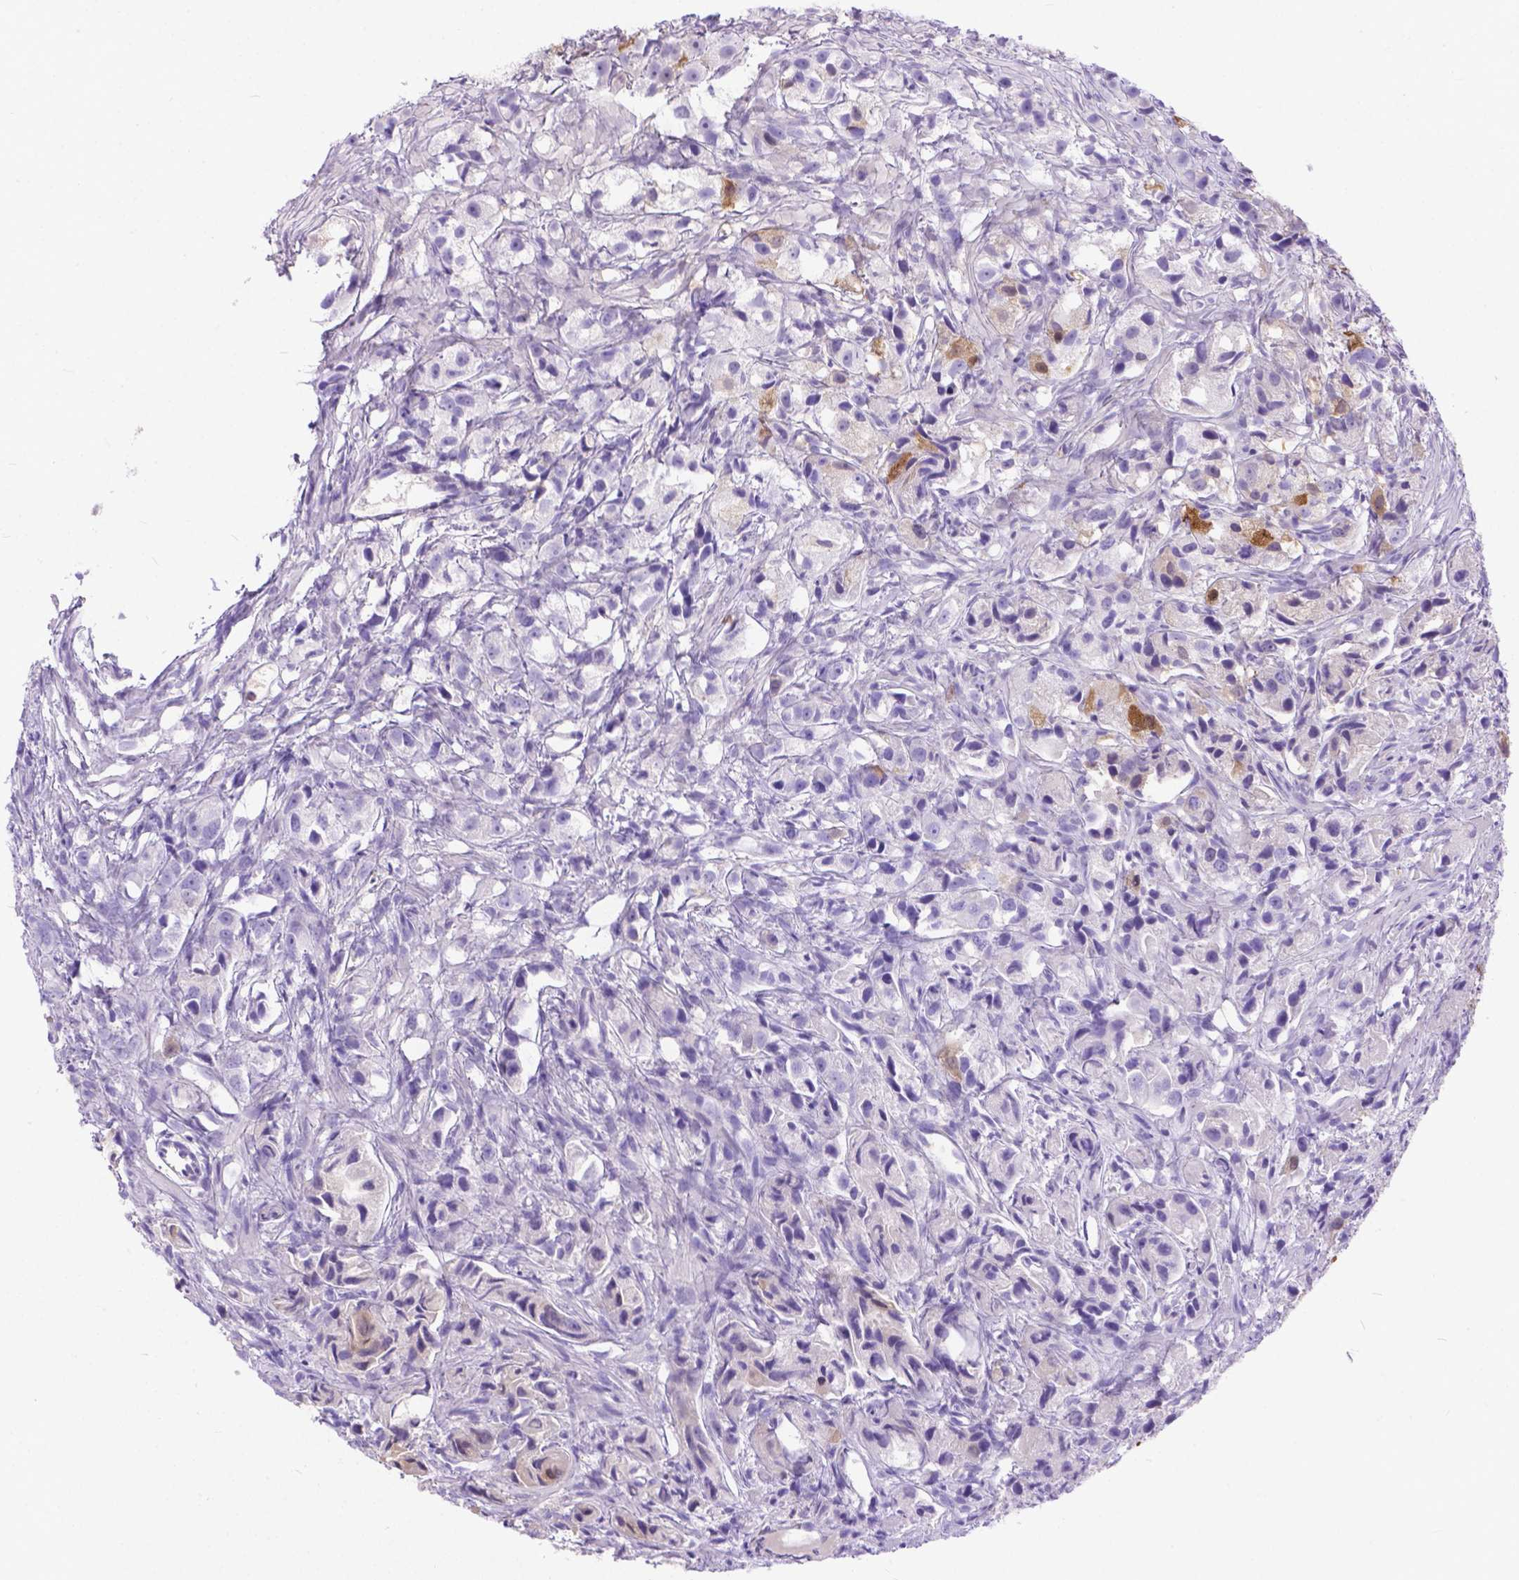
{"staining": {"intensity": "weak", "quantity": "<25%", "location": "cytoplasmic/membranous"}, "tissue": "prostate cancer", "cell_type": "Tumor cells", "image_type": "cancer", "snomed": [{"axis": "morphology", "description": "Adenocarcinoma, High grade"}, {"axis": "topography", "description": "Prostate"}], "caption": "This is a micrograph of immunohistochemistry staining of prostate high-grade adenocarcinoma, which shows no positivity in tumor cells.", "gene": "TMEM169", "patient": {"sex": "male", "age": 75}}